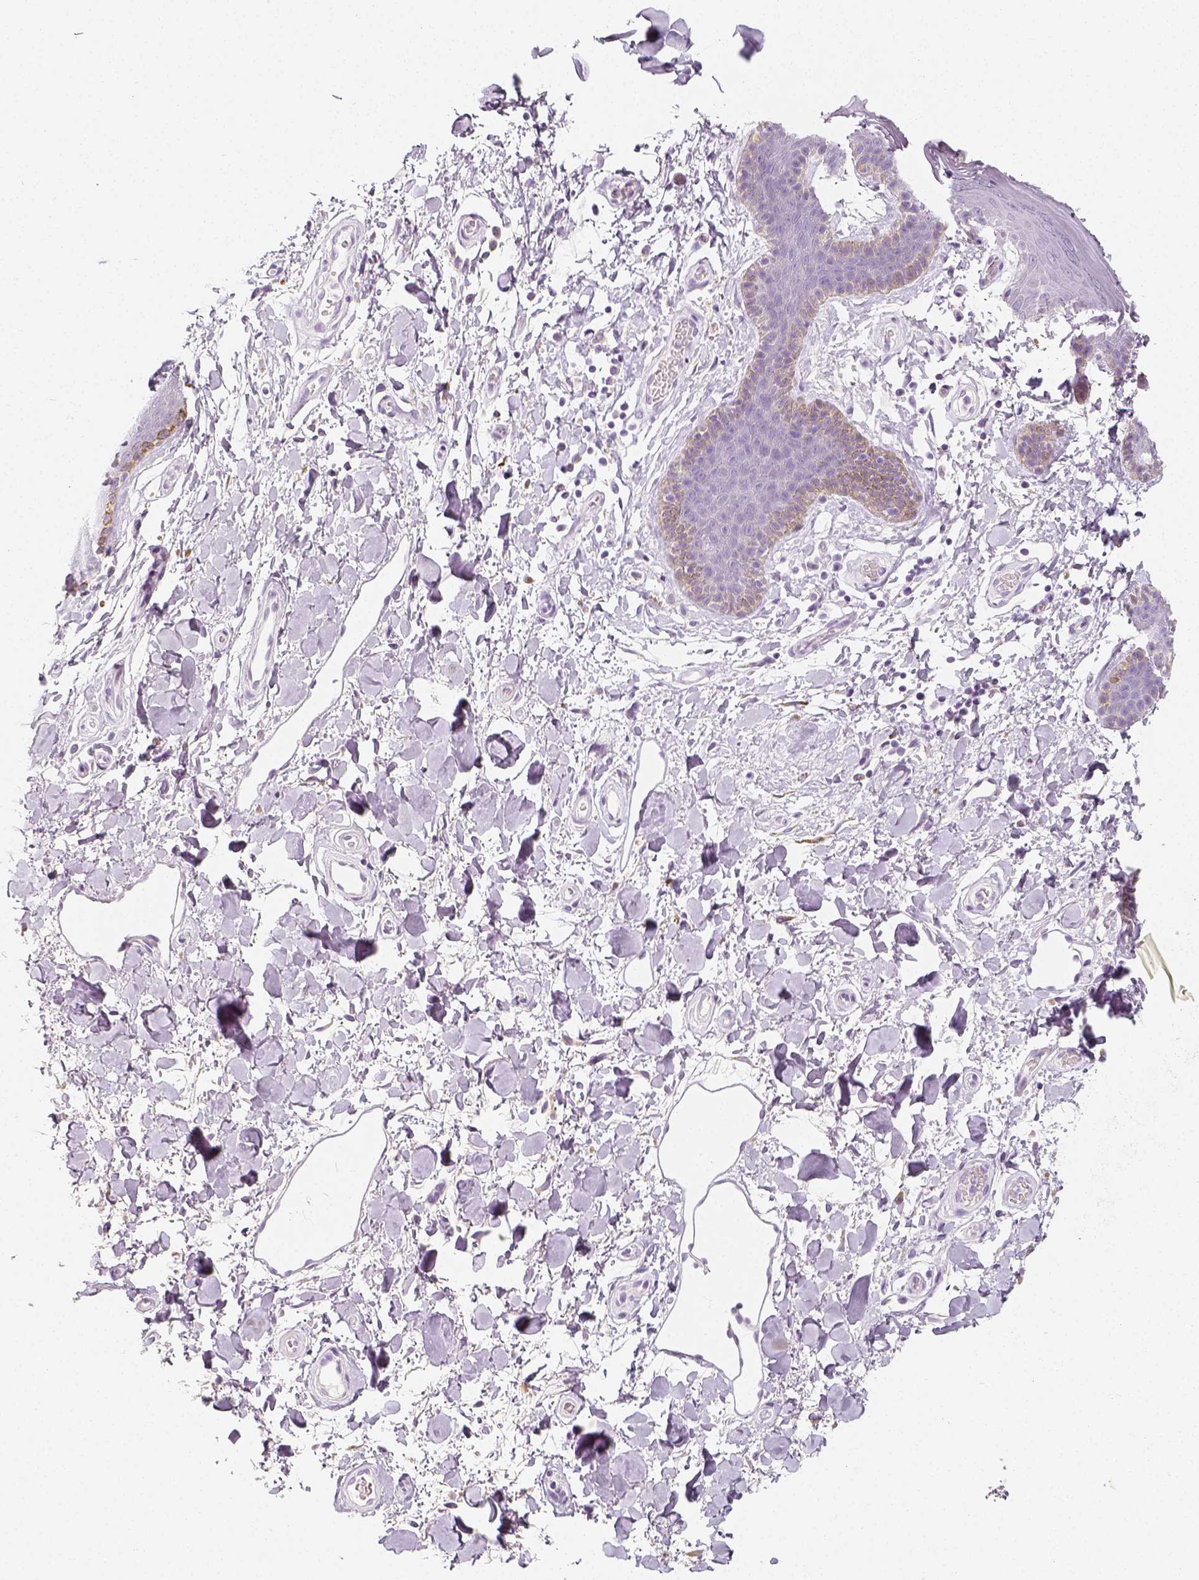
{"staining": {"intensity": "negative", "quantity": "none", "location": "none"}, "tissue": "skin", "cell_type": "Epidermal cells", "image_type": "normal", "snomed": [{"axis": "morphology", "description": "Normal tissue, NOS"}, {"axis": "topography", "description": "Anal"}], "caption": "Immunohistochemistry (IHC) of normal human skin exhibits no positivity in epidermal cells. (DAB IHC with hematoxylin counter stain).", "gene": "NECAB2", "patient": {"sex": "male", "age": 53}}